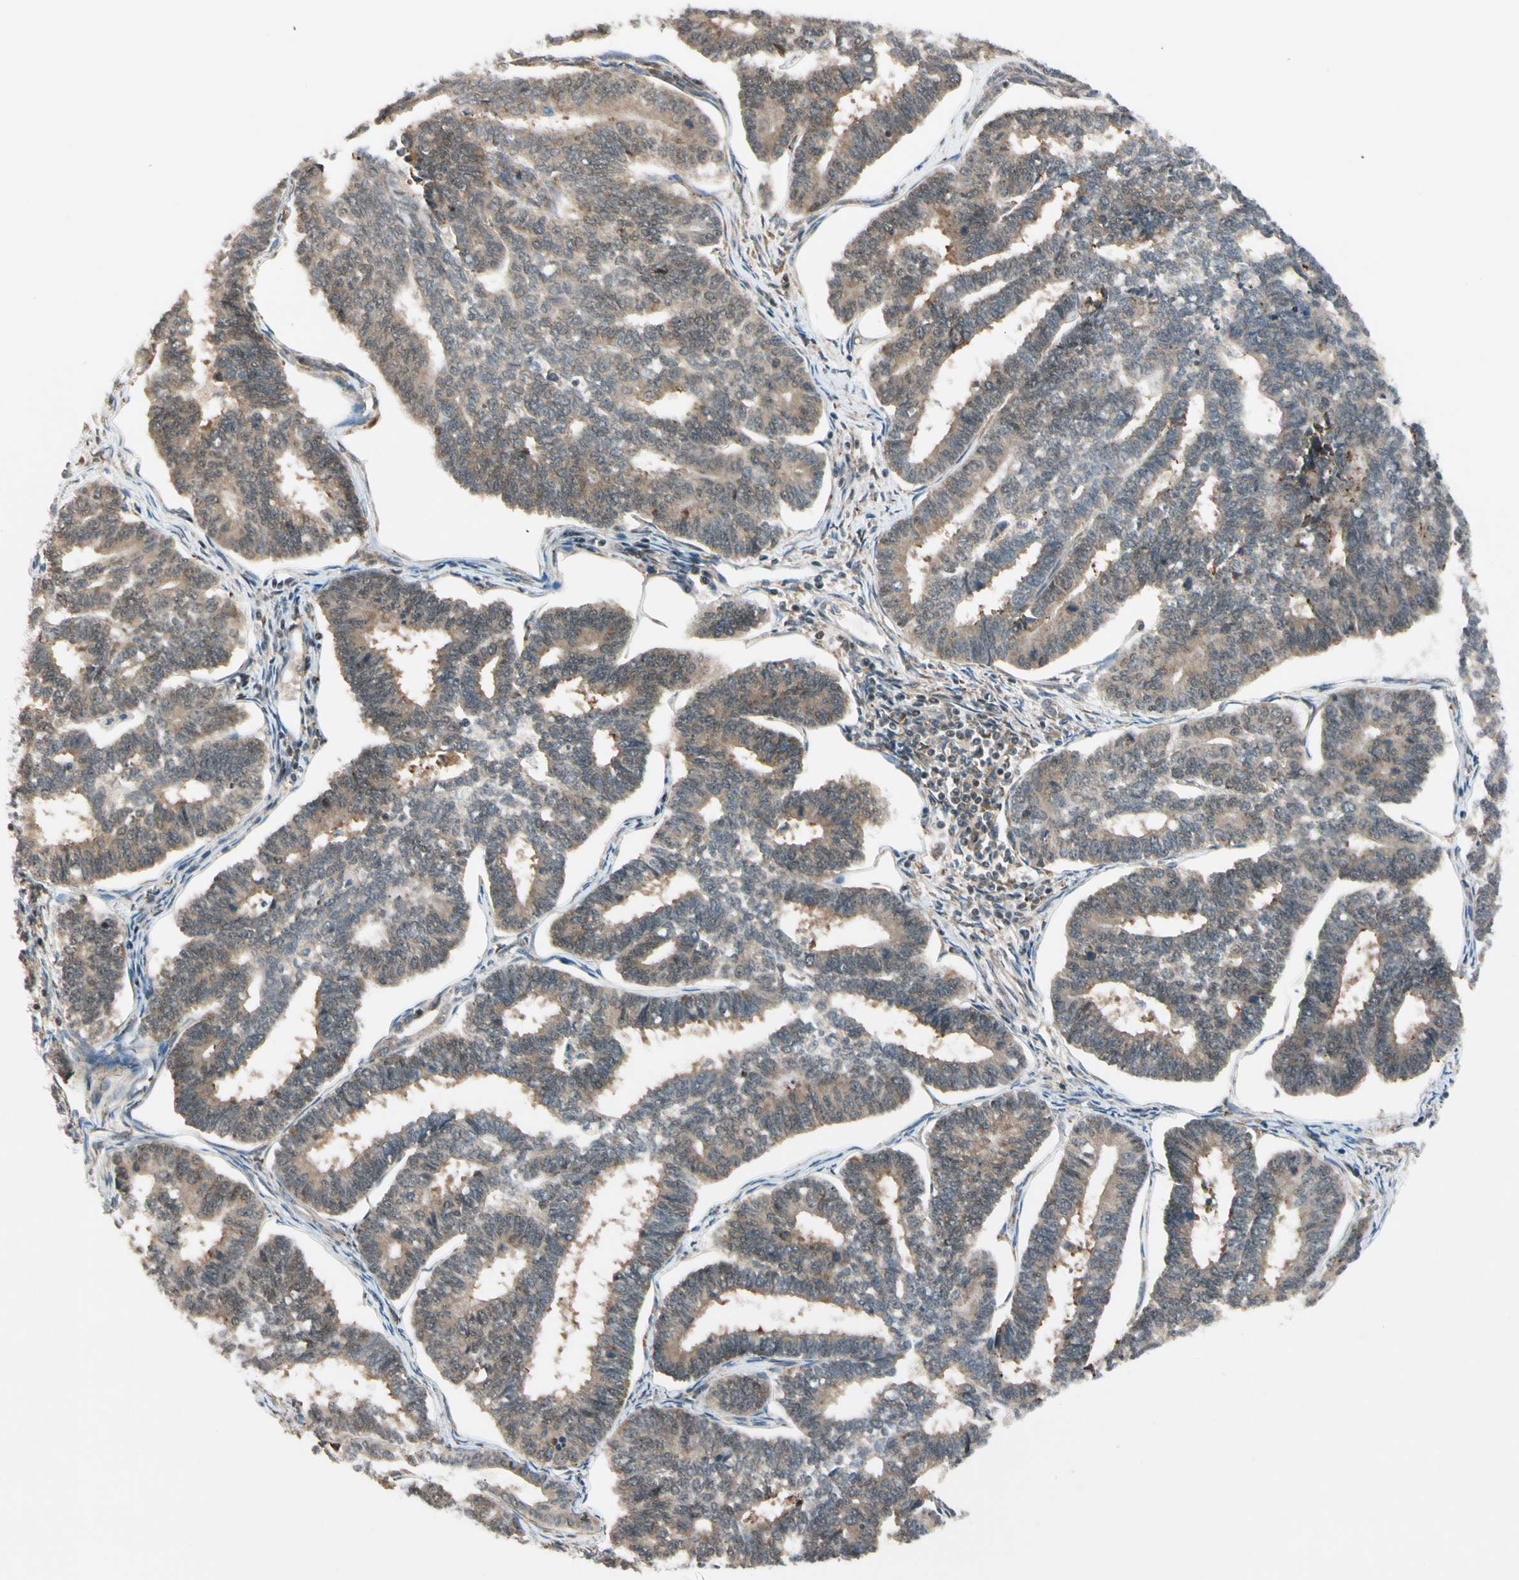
{"staining": {"intensity": "moderate", "quantity": "25%-75%", "location": "cytoplasmic/membranous"}, "tissue": "endometrial cancer", "cell_type": "Tumor cells", "image_type": "cancer", "snomed": [{"axis": "morphology", "description": "Adenocarcinoma, NOS"}, {"axis": "topography", "description": "Endometrium"}], "caption": "IHC photomicrograph of human endometrial adenocarcinoma stained for a protein (brown), which demonstrates medium levels of moderate cytoplasmic/membranous positivity in approximately 25%-75% of tumor cells.", "gene": "DAXX", "patient": {"sex": "female", "age": 70}}